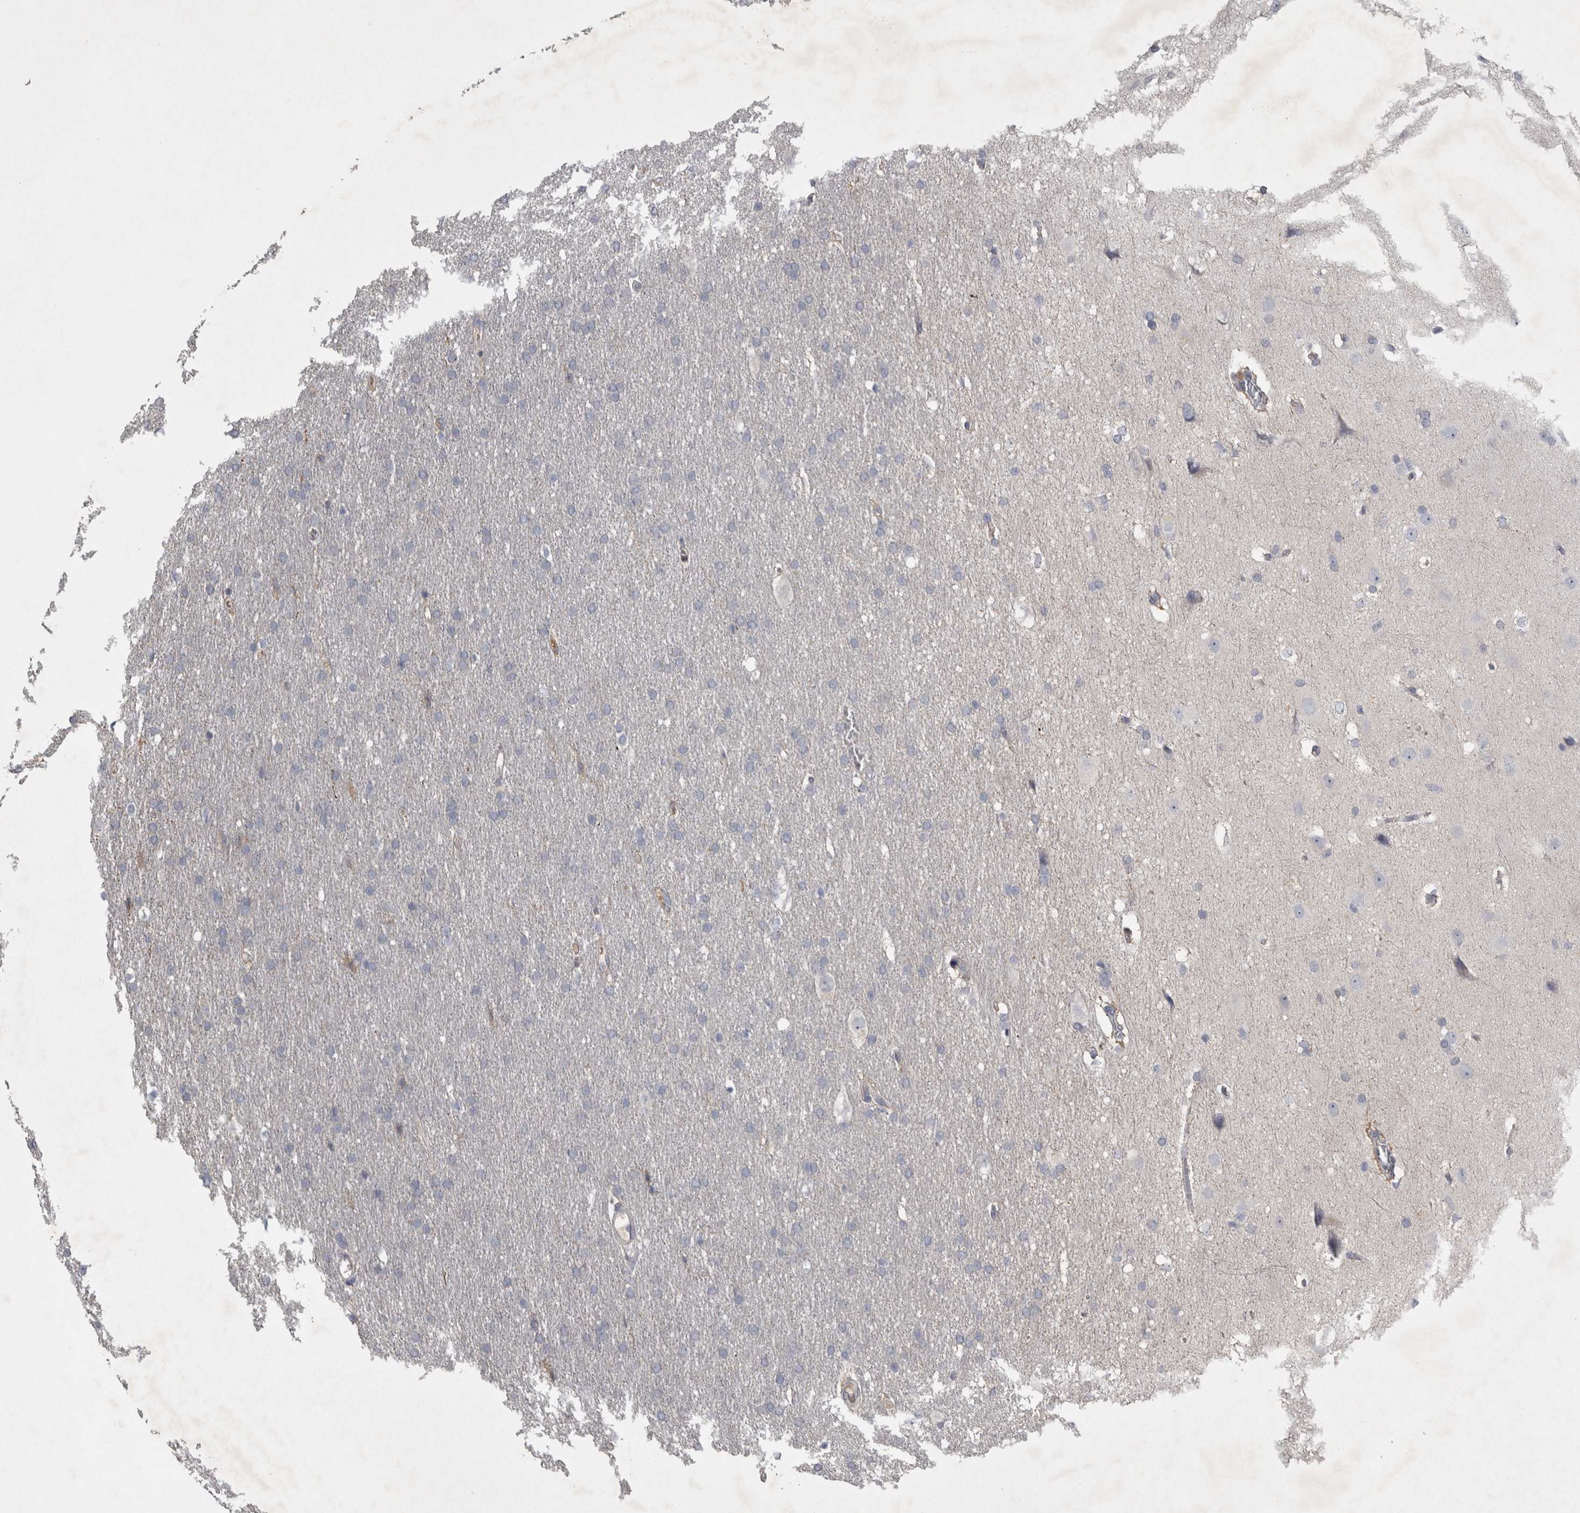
{"staining": {"intensity": "negative", "quantity": "none", "location": "none"}, "tissue": "glioma", "cell_type": "Tumor cells", "image_type": "cancer", "snomed": [{"axis": "morphology", "description": "Glioma, malignant, Low grade"}, {"axis": "topography", "description": "Brain"}], "caption": "This is an IHC image of glioma. There is no staining in tumor cells.", "gene": "ENPP7", "patient": {"sex": "female", "age": 37}}